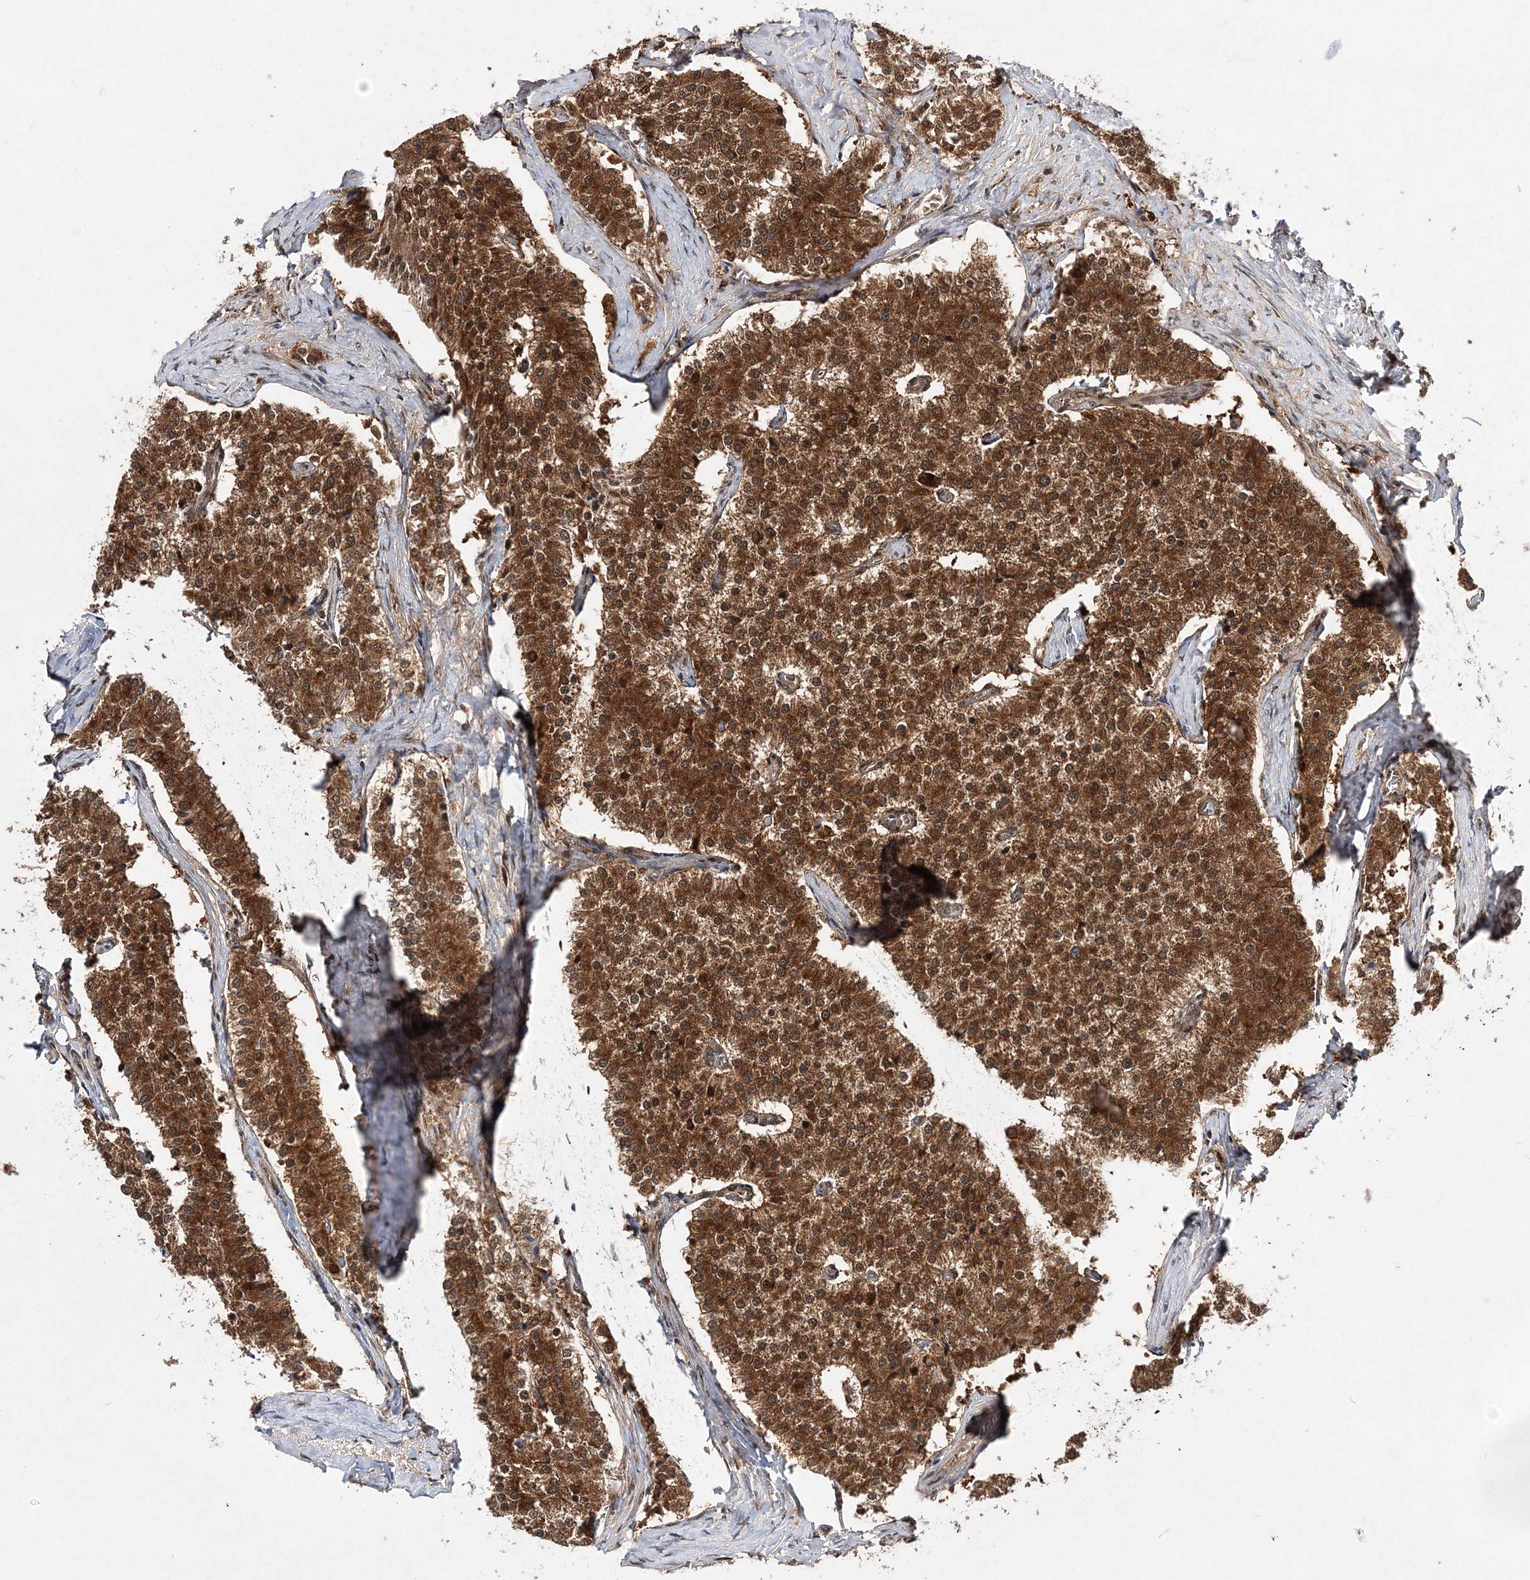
{"staining": {"intensity": "strong", "quantity": ">75%", "location": "cytoplasmic/membranous"}, "tissue": "carcinoid", "cell_type": "Tumor cells", "image_type": "cancer", "snomed": [{"axis": "morphology", "description": "Carcinoid, malignant, NOS"}, {"axis": "topography", "description": "Colon"}], "caption": "Immunohistochemistry micrograph of carcinoid (malignant) stained for a protein (brown), which reveals high levels of strong cytoplasmic/membranous staining in approximately >75% of tumor cells.", "gene": "NIF3L1", "patient": {"sex": "female", "age": 52}}